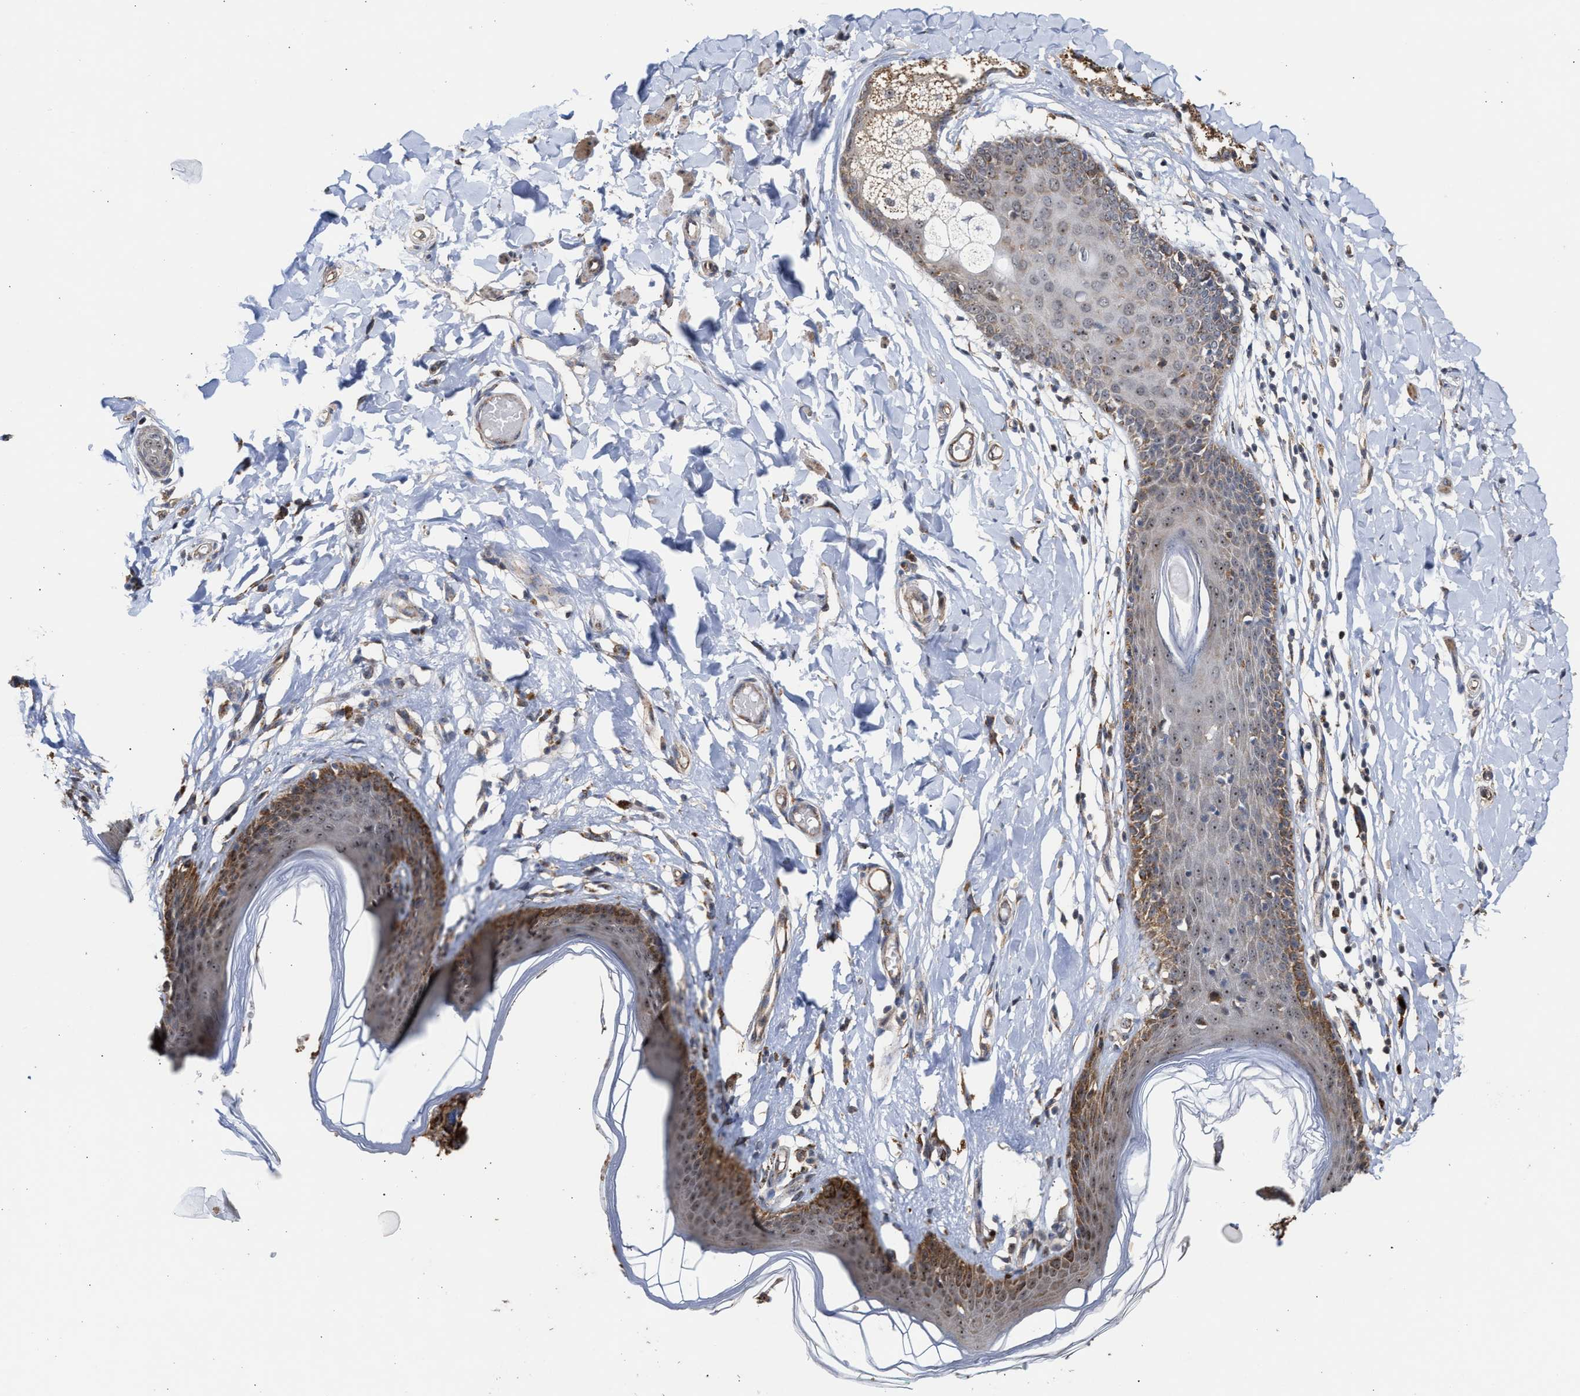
{"staining": {"intensity": "strong", "quantity": "25%-75%", "location": "cytoplasmic/membranous,nuclear"}, "tissue": "skin", "cell_type": "Epidermal cells", "image_type": "normal", "snomed": [{"axis": "morphology", "description": "Normal tissue, NOS"}, {"axis": "topography", "description": "Vulva"}], "caption": "Epidermal cells reveal high levels of strong cytoplasmic/membranous,nuclear expression in about 25%-75% of cells in benign skin.", "gene": "EXOSC2", "patient": {"sex": "female", "age": 66}}